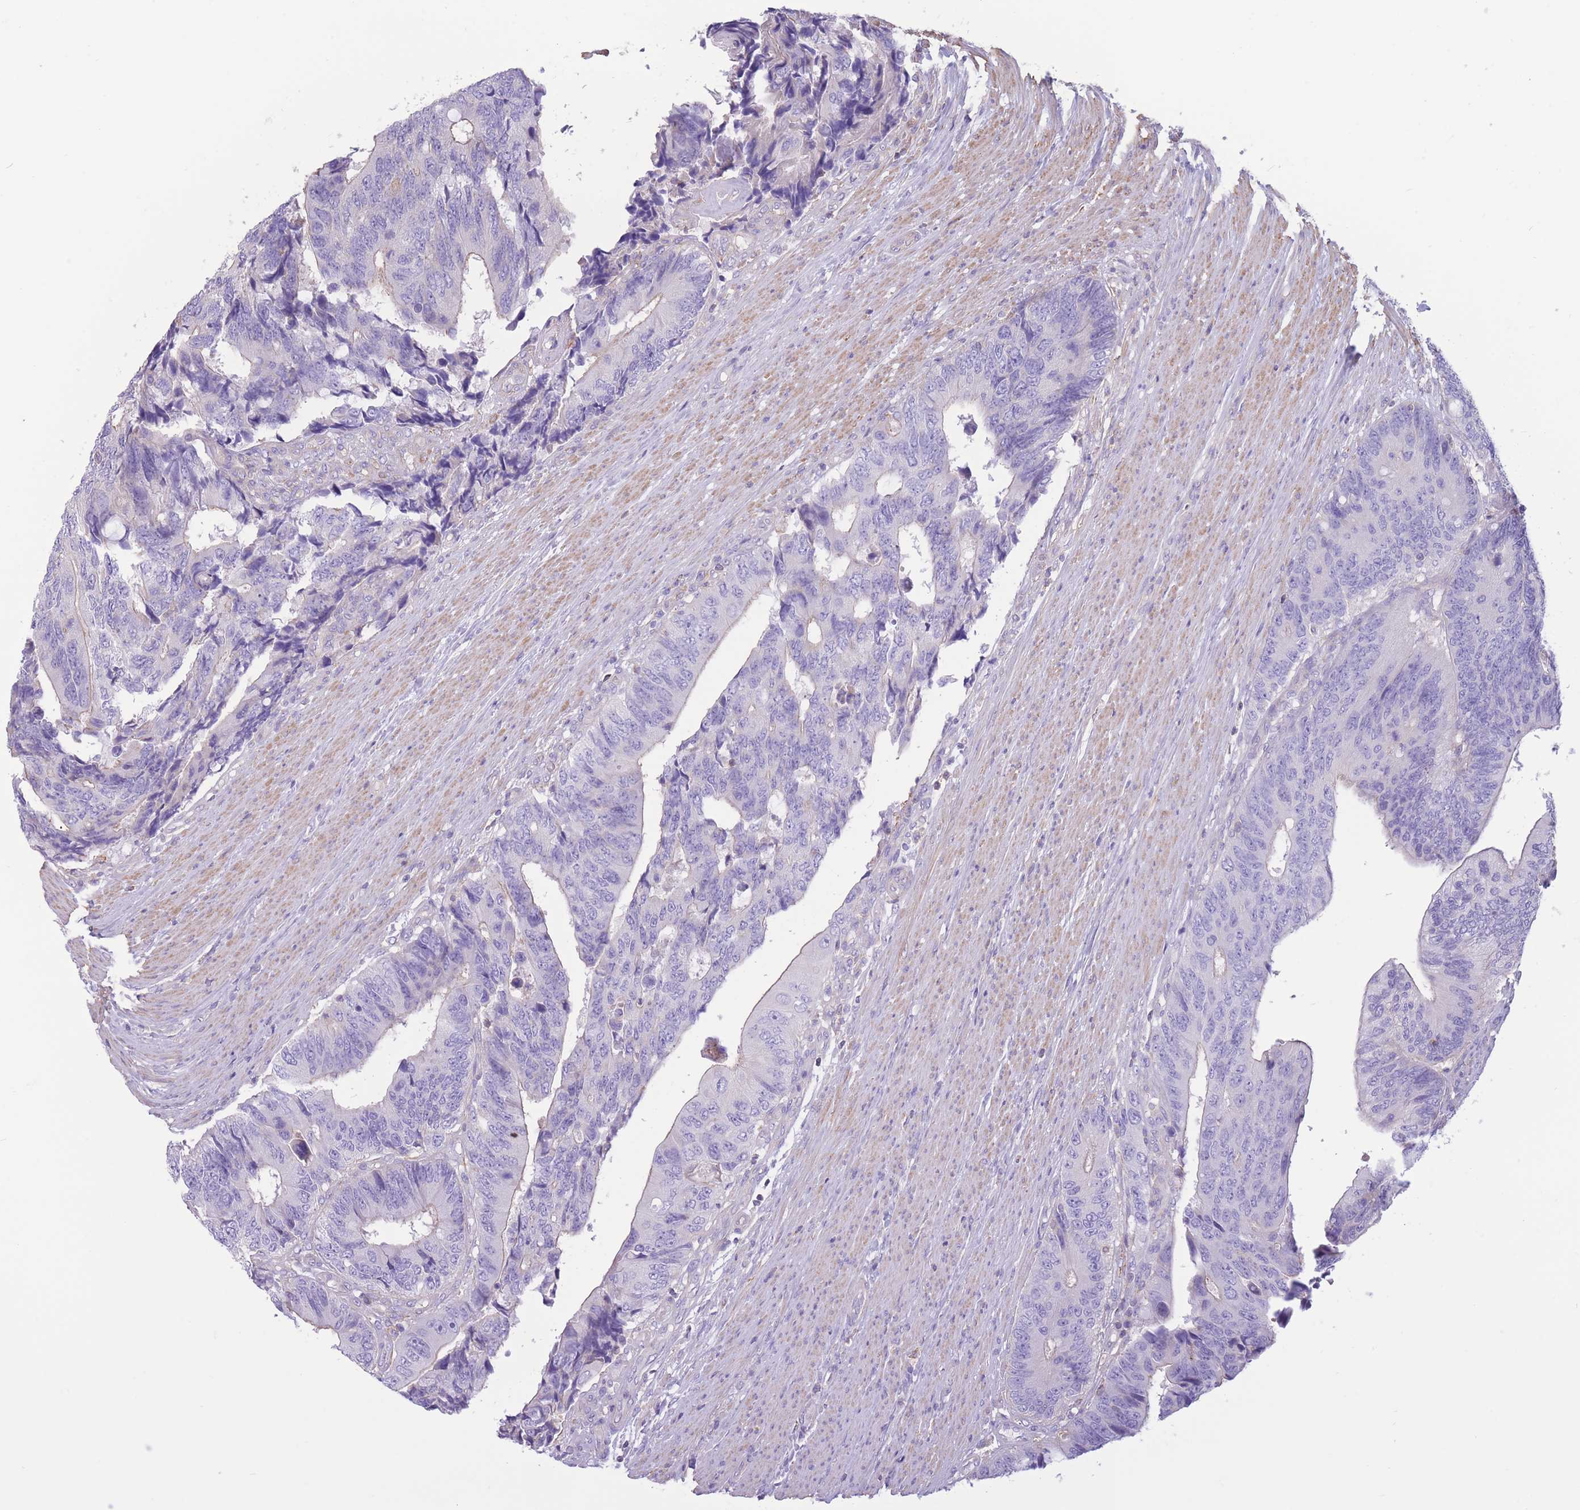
{"staining": {"intensity": "weak", "quantity": "<25%", "location": "cytoplasmic/membranous"}, "tissue": "colorectal cancer", "cell_type": "Tumor cells", "image_type": "cancer", "snomed": [{"axis": "morphology", "description": "Adenocarcinoma, NOS"}, {"axis": "topography", "description": "Colon"}], "caption": "Immunohistochemical staining of human colorectal cancer (adenocarcinoma) demonstrates no significant positivity in tumor cells. The staining is performed using DAB brown chromogen with nuclei counter-stained in using hematoxylin.", "gene": "PDHA1", "patient": {"sex": "male", "age": 87}}